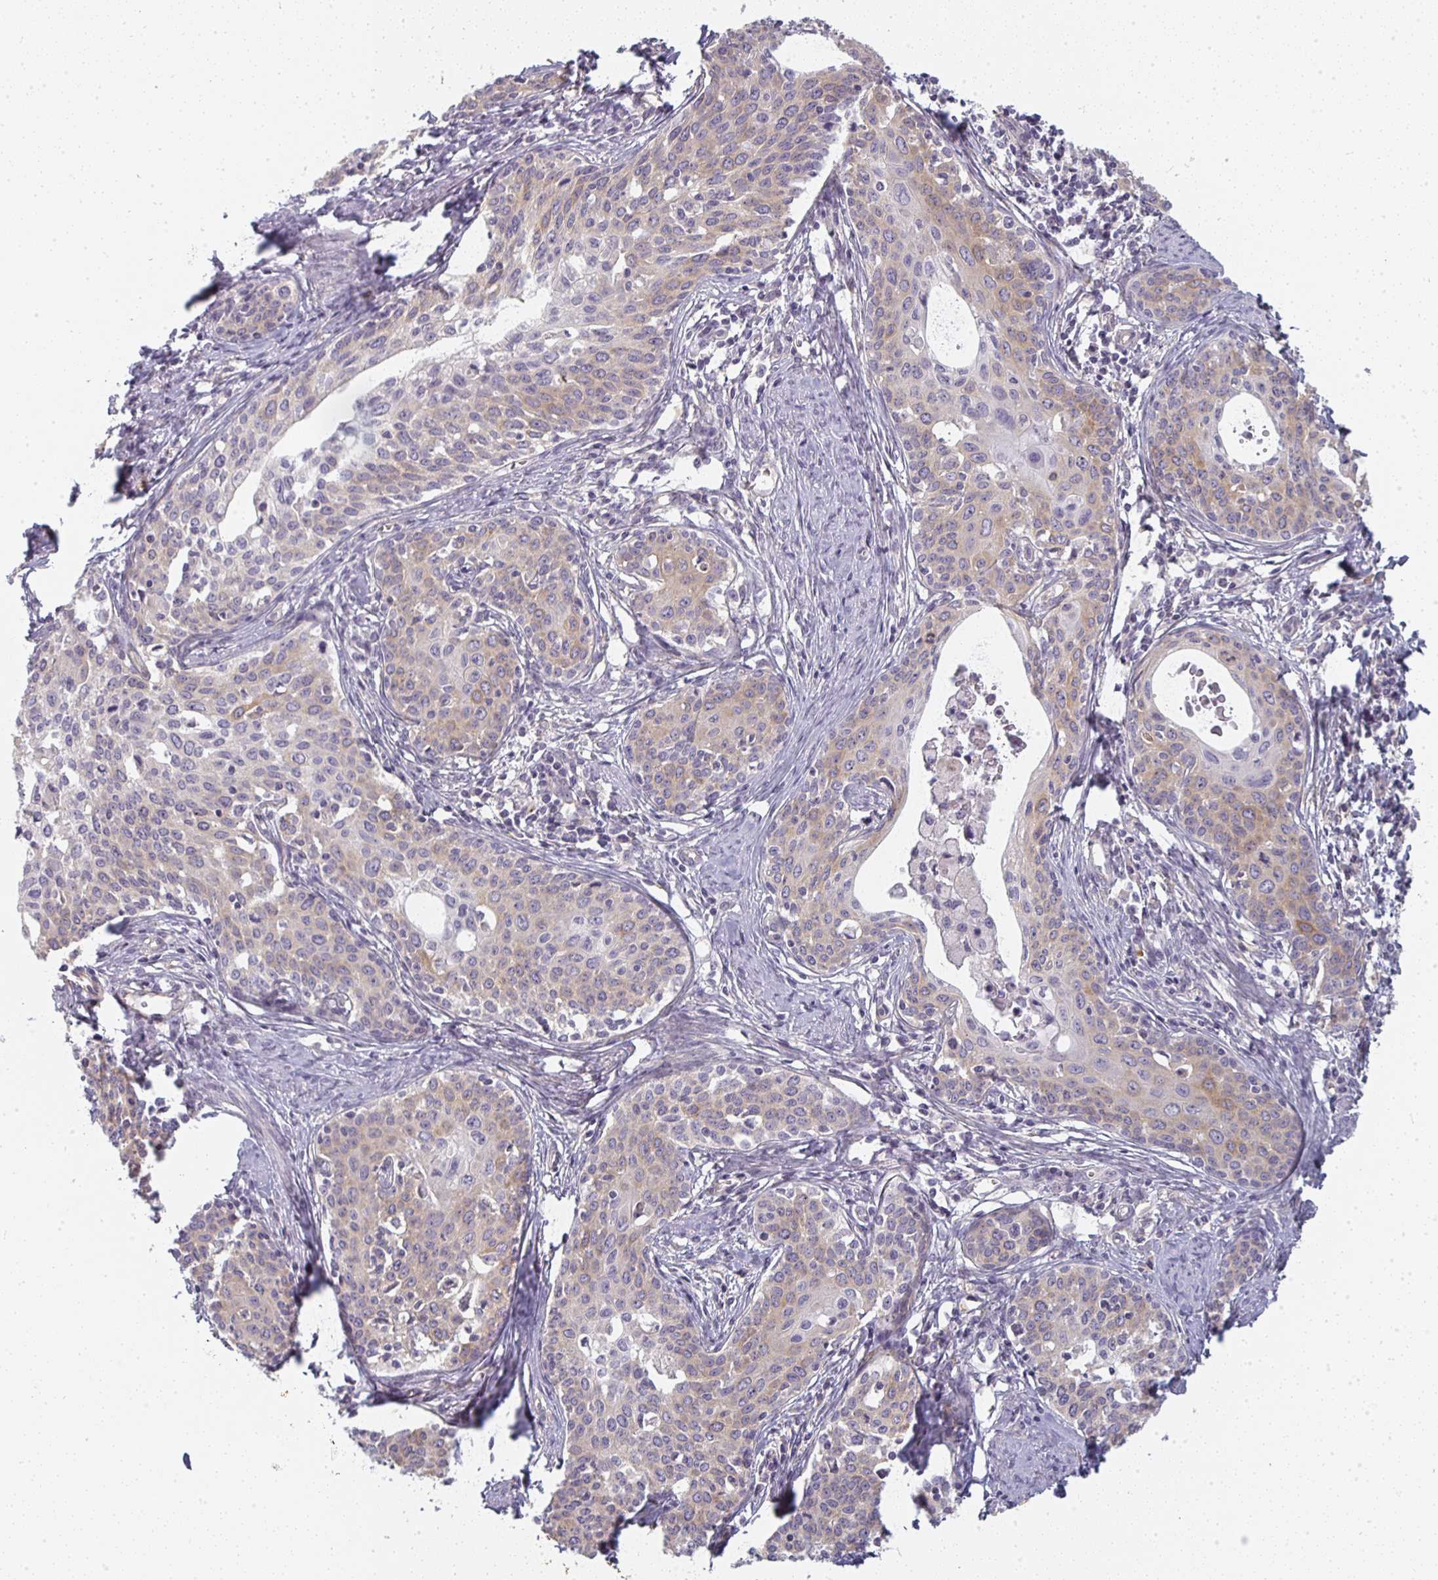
{"staining": {"intensity": "moderate", "quantity": "25%-75%", "location": "cytoplasmic/membranous"}, "tissue": "cervical cancer", "cell_type": "Tumor cells", "image_type": "cancer", "snomed": [{"axis": "morphology", "description": "Squamous cell carcinoma, NOS"}, {"axis": "morphology", "description": "Adenocarcinoma, NOS"}, {"axis": "topography", "description": "Cervix"}], "caption": "Immunohistochemistry (IHC) photomicrograph of neoplastic tissue: adenocarcinoma (cervical) stained using immunohistochemistry demonstrates medium levels of moderate protein expression localized specifically in the cytoplasmic/membranous of tumor cells, appearing as a cytoplasmic/membranous brown color.", "gene": "CTHRC1", "patient": {"sex": "female", "age": 52}}